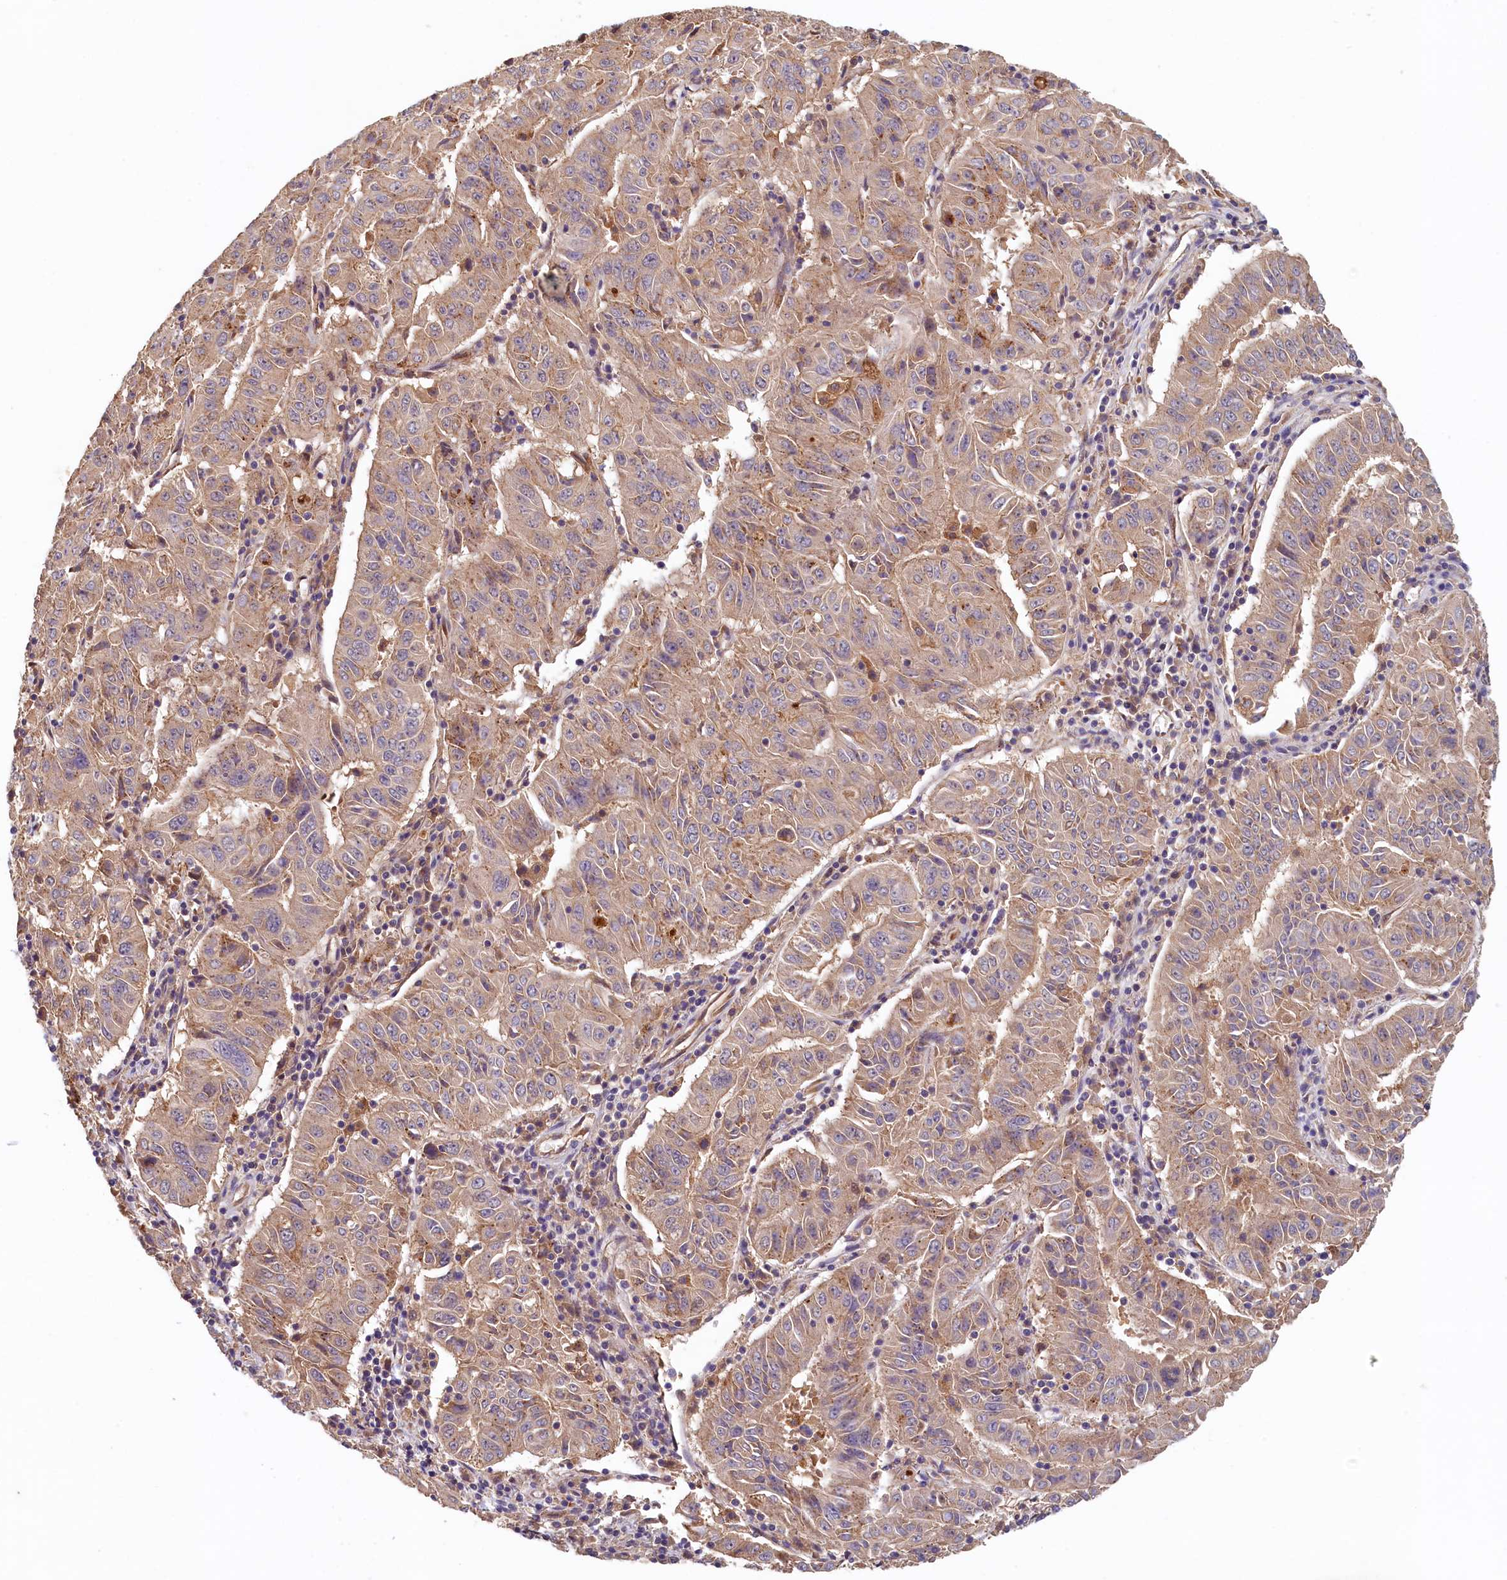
{"staining": {"intensity": "weak", "quantity": ">75%", "location": "cytoplasmic/membranous"}, "tissue": "pancreatic cancer", "cell_type": "Tumor cells", "image_type": "cancer", "snomed": [{"axis": "morphology", "description": "Adenocarcinoma, NOS"}, {"axis": "topography", "description": "Pancreas"}], "caption": "This image reveals pancreatic cancer (adenocarcinoma) stained with immunohistochemistry to label a protein in brown. The cytoplasmic/membranous of tumor cells show weak positivity for the protein. Nuclei are counter-stained blue.", "gene": "NUBP2", "patient": {"sex": "male", "age": 63}}